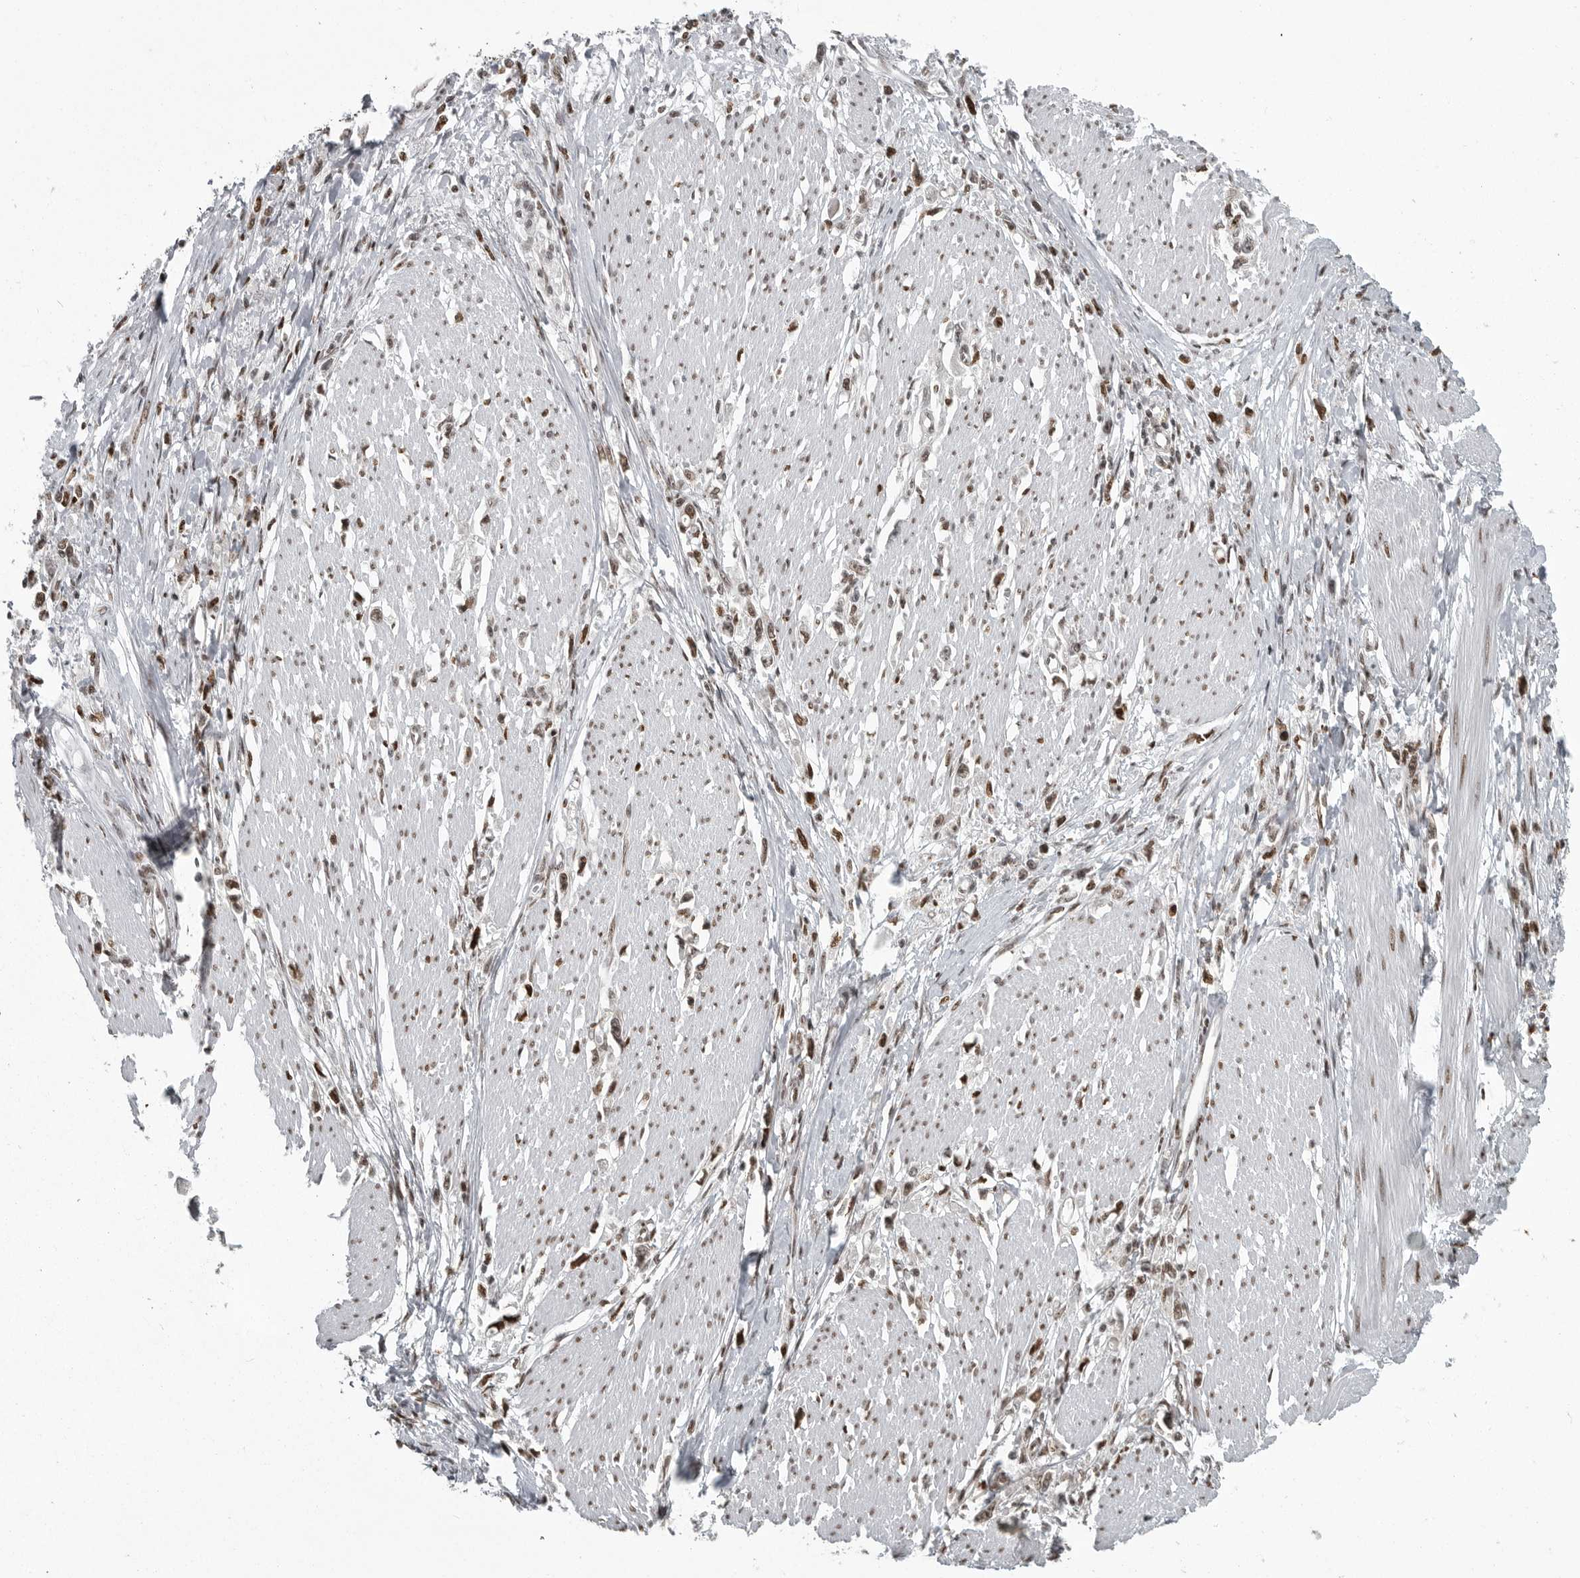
{"staining": {"intensity": "moderate", "quantity": ">75%", "location": "nuclear"}, "tissue": "stomach cancer", "cell_type": "Tumor cells", "image_type": "cancer", "snomed": [{"axis": "morphology", "description": "Adenocarcinoma, NOS"}, {"axis": "topography", "description": "Stomach"}], "caption": "IHC image of neoplastic tissue: human stomach adenocarcinoma stained using immunohistochemistry (IHC) displays medium levels of moderate protein expression localized specifically in the nuclear of tumor cells, appearing as a nuclear brown color.", "gene": "YAF2", "patient": {"sex": "female", "age": 59}}